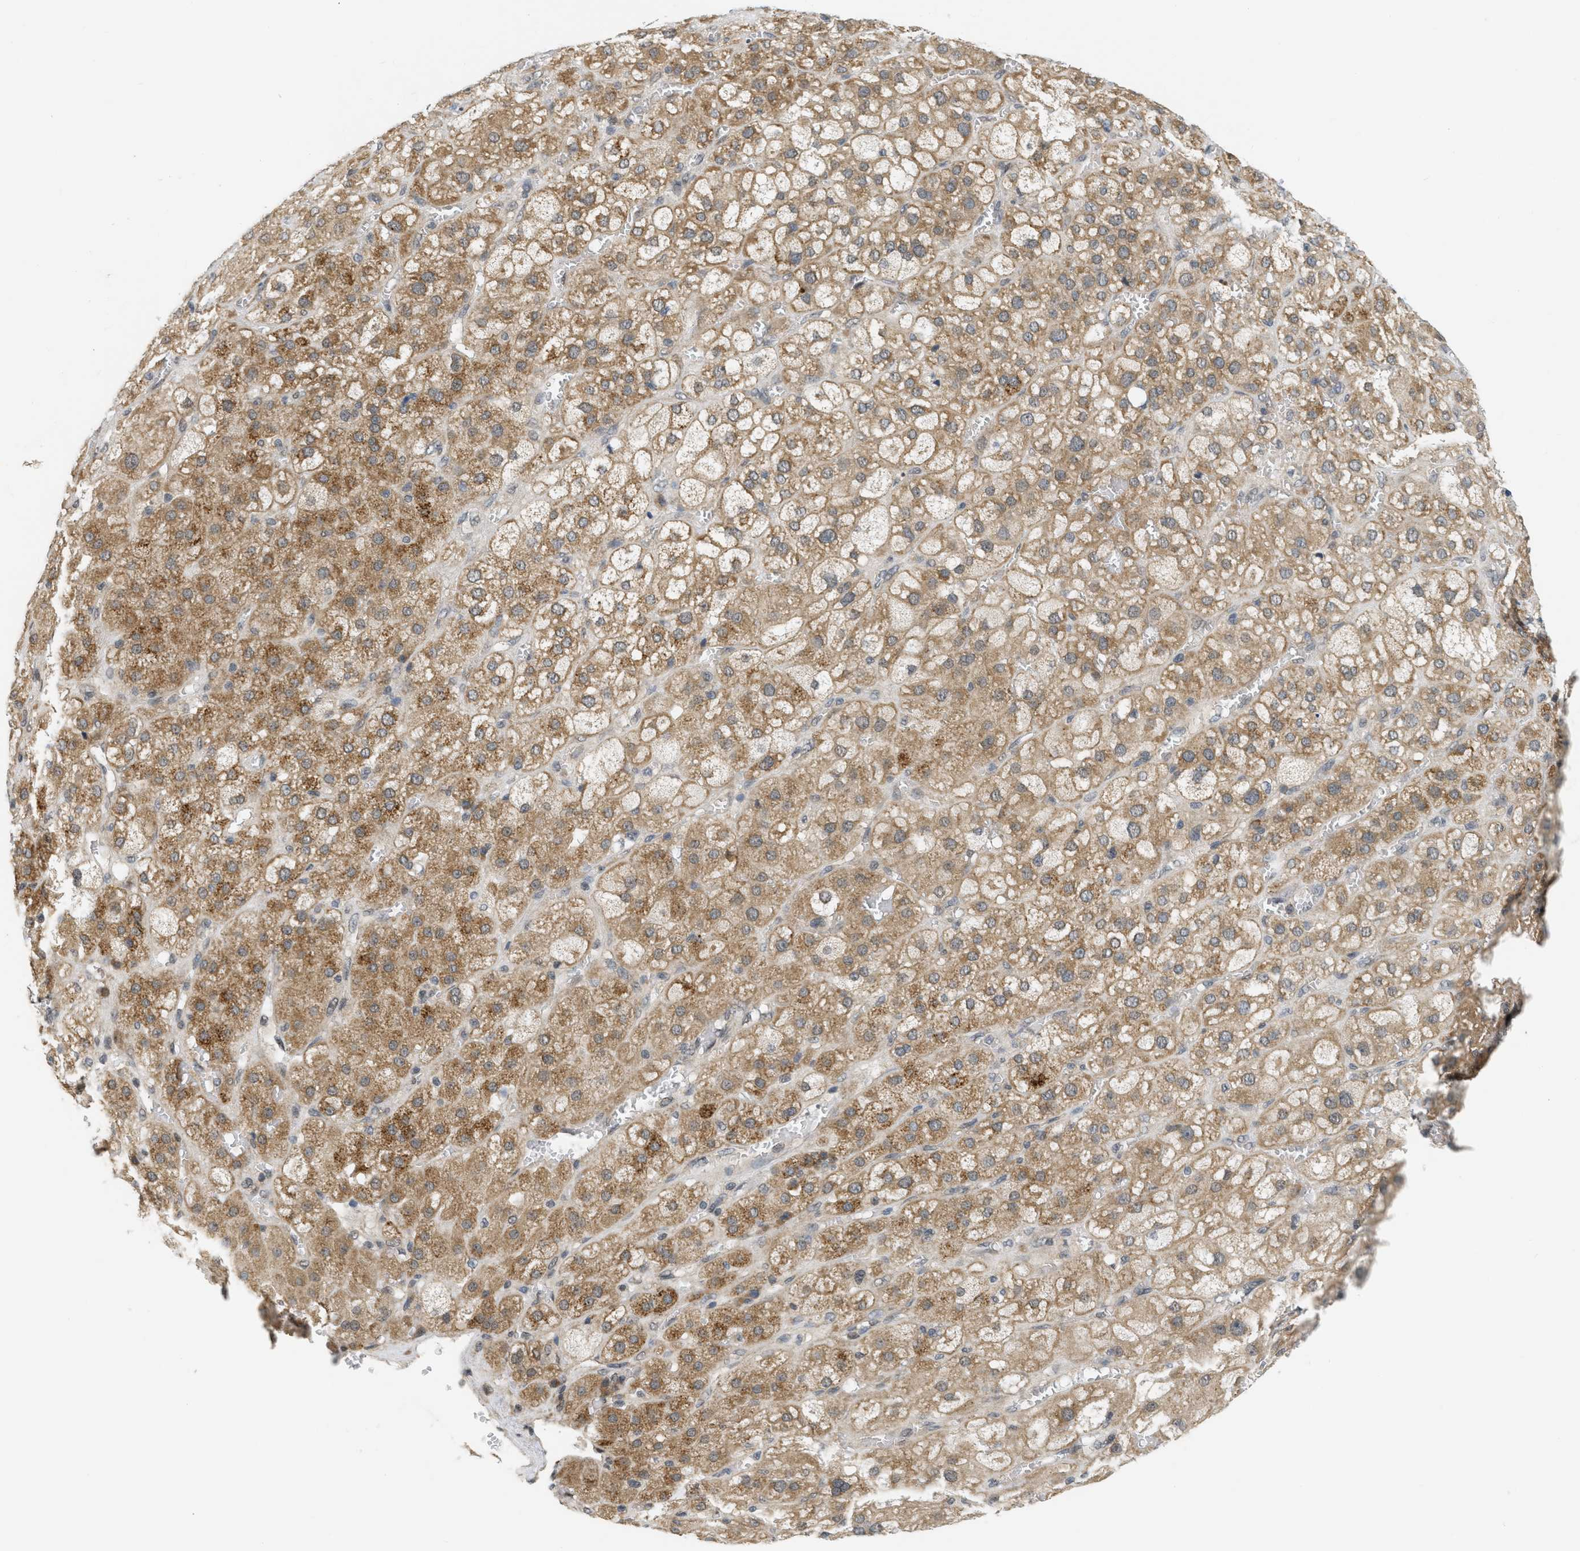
{"staining": {"intensity": "moderate", "quantity": ">75%", "location": "cytoplasmic/membranous"}, "tissue": "adrenal gland", "cell_type": "Glandular cells", "image_type": "normal", "snomed": [{"axis": "morphology", "description": "Normal tissue, NOS"}, {"axis": "topography", "description": "Adrenal gland"}], "caption": "Immunohistochemistry micrograph of unremarkable human adrenal gland stained for a protein (brown), which demonstrates medium levels of moderate cytoplasmic/membranous expression in approximately >75% of glandular cells.", "gene": "PRKD1", "patient": {"sex": "female", "age": 47}}